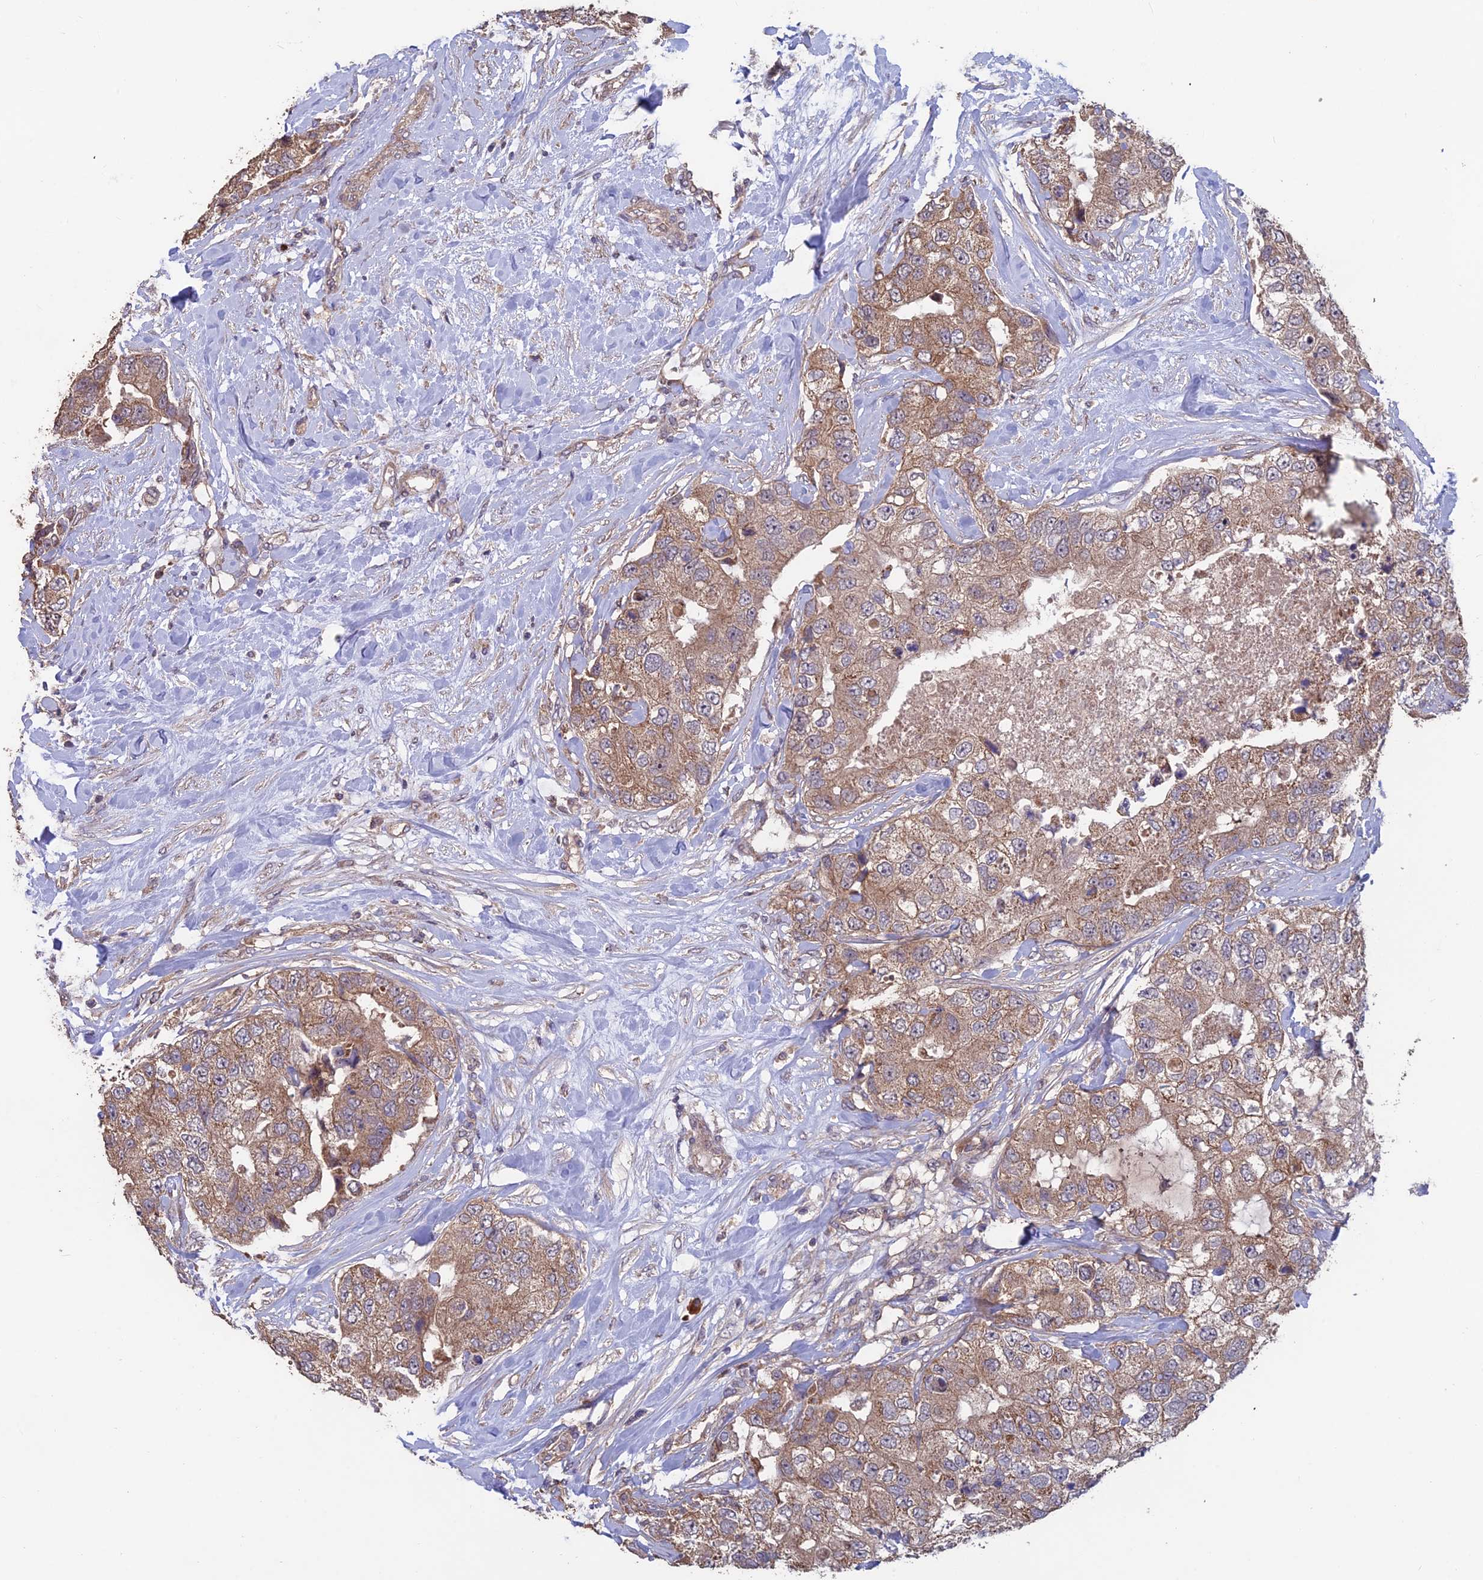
{"staining": {"intensity": "moderate", "quantity": ">75%", "location": "cytoplasmic/membranous"}, "tissue": "breast cancer", "cell_type": "Tumor cells", "image_type": "cancer", "snomed": [{"axis": "morphology", "description": "Duct carcinoma"}, {"axis": "topography", "description": "Breast"}], "caption": "Breast cancer stained with DAB (3,3'-diaminobenzidine) immunohistochemistry shows medium levels of moderate cytoplasmic/membranous staining in about >75% of tumor cells. (IHC, brightfield microscopy, high magnification).", "gene": "SHISA5", "patient": {"sex": "female", "age": 62}}